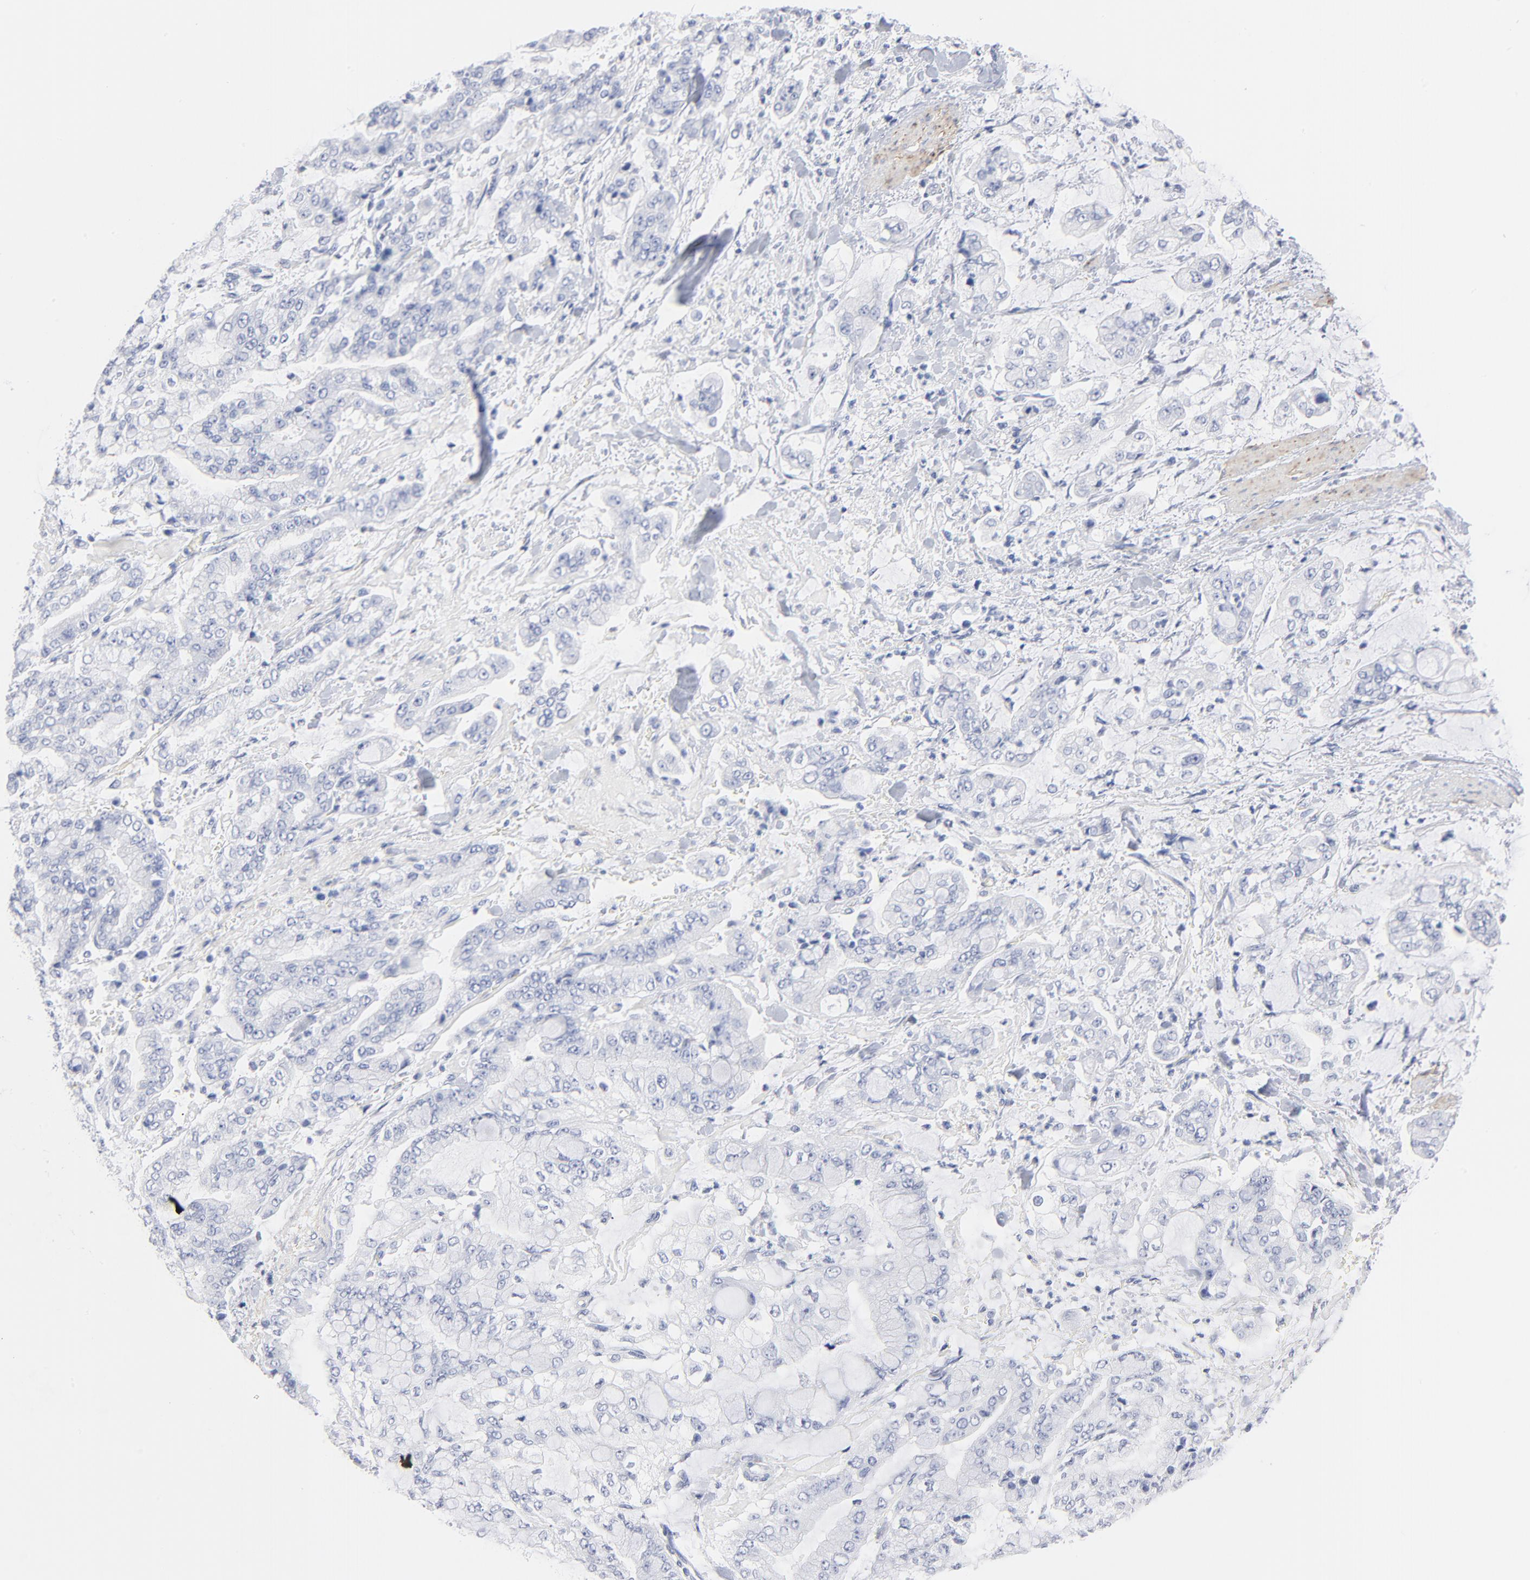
{"staining": {"intensity": "negative", "quantity": "none", "location": "none"}, "tissue": "stomach cancer", "cell_type": "Tumor cells", "image_type": "cancer", "snomed": [{"axis": "morphology", "description": "Normal tissue, NOS"}, {"axis": "morphology", "description": "Adenocarcinoma, NOS"}, {"axis": "topography", "description": "Stomach, upper"}, {"axis": "topography", "description": "Stomach"}], "caption": "Tumor cells show no significant protein staining in stomach cancer (adenocarcinoma).", "gene": "AGTR1", "patient": {"sex": "male", "age": 76}}